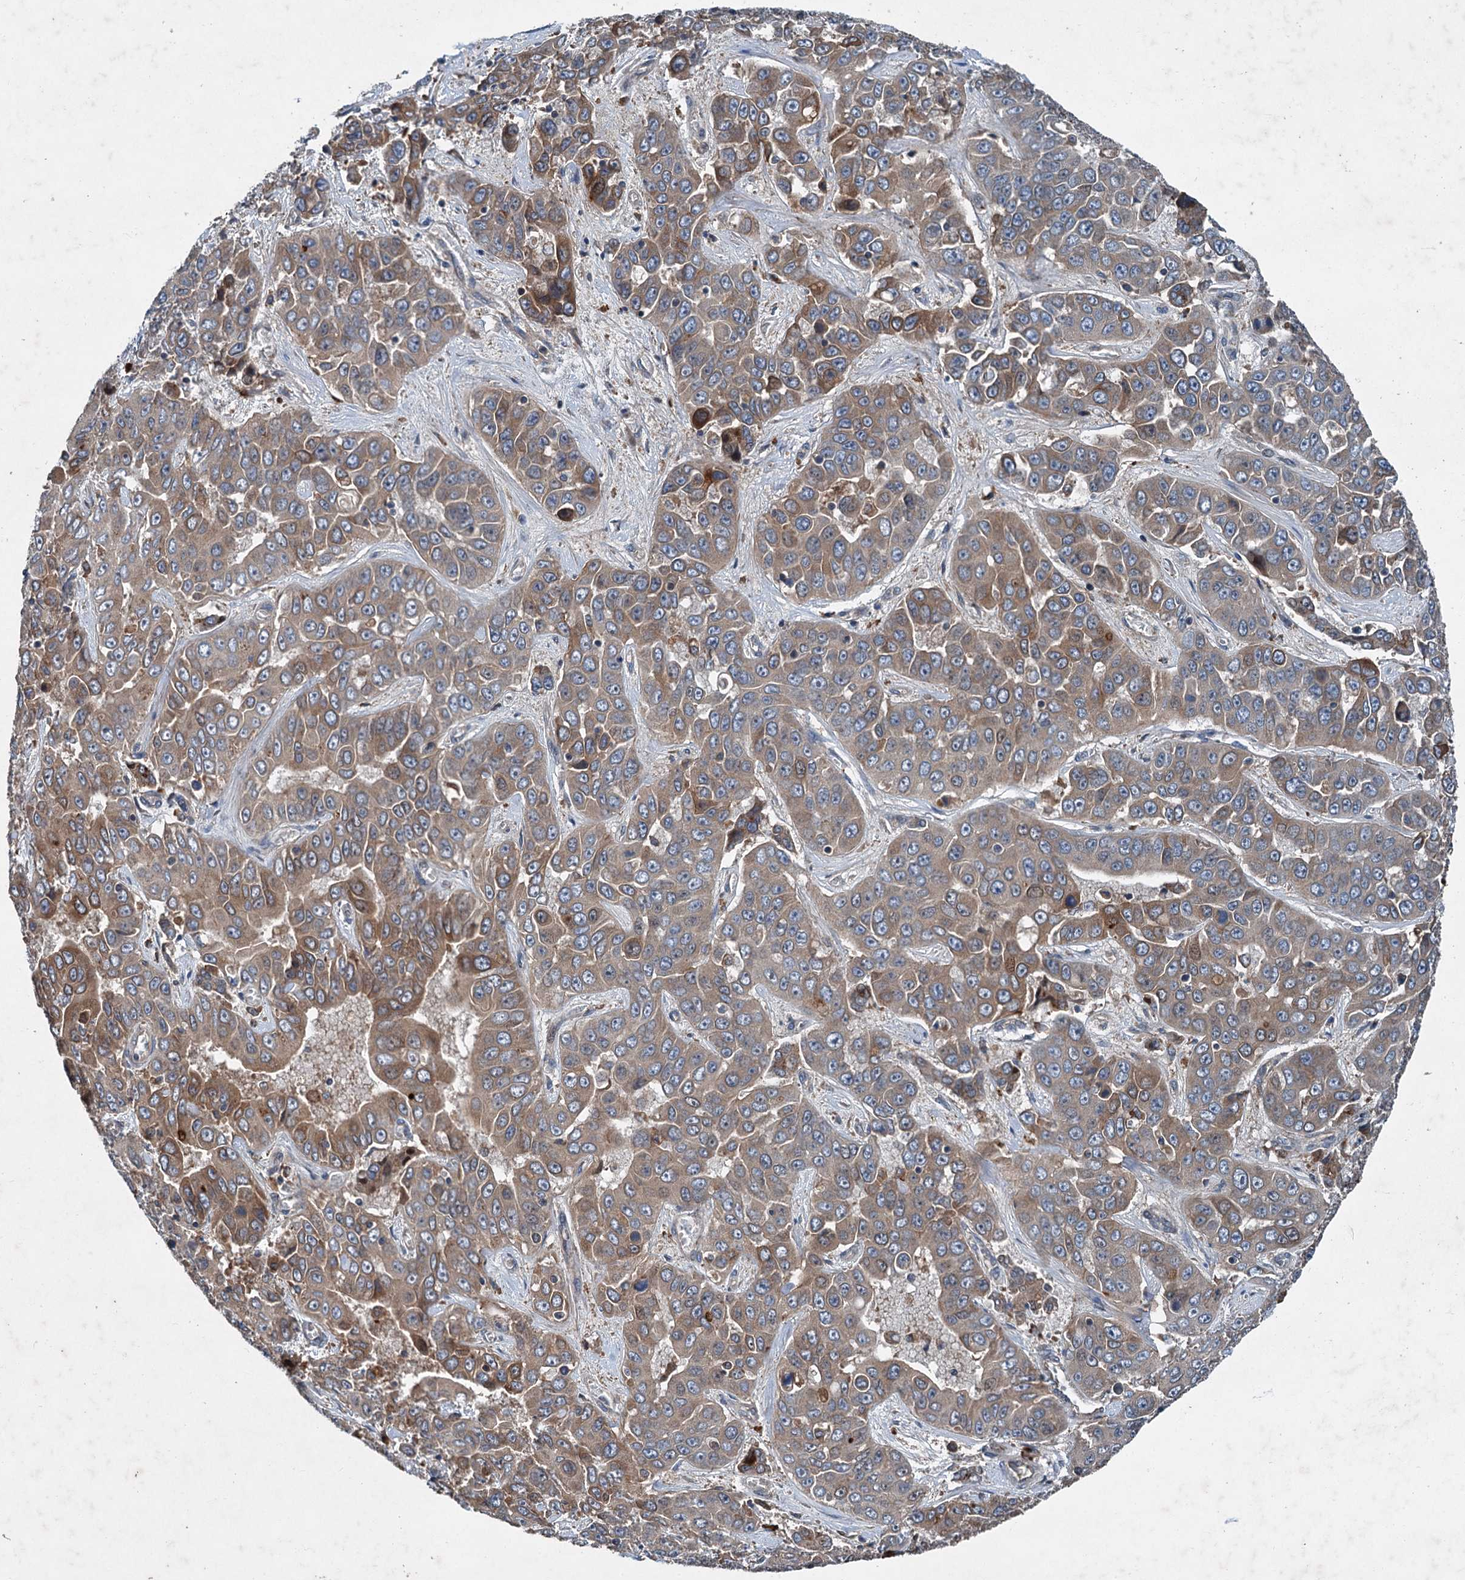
{"staining": {"intensity": "moderate", "quantity": ">75%", "location": "cytoplasmic/membranous"}, "tissue": "liver cancer", "cell_type": "Tumor cells", "image_type": "cancer", "snomed": [{"axis": "morphology", "description": "Cholangiocarcinoma"}, {"axis": "topography", "description": "Liver"}], "caption": "The micrograph demonstrates a brown stain indicating the presence of a protein in the cytoplasmic/membranous of tumor cells in liver cholangiocarcinoma. (IHC, brightfield microscopy, high magnification).", "gene": "TAPBPL", "patient": {"sex": "female", "age": 52}}